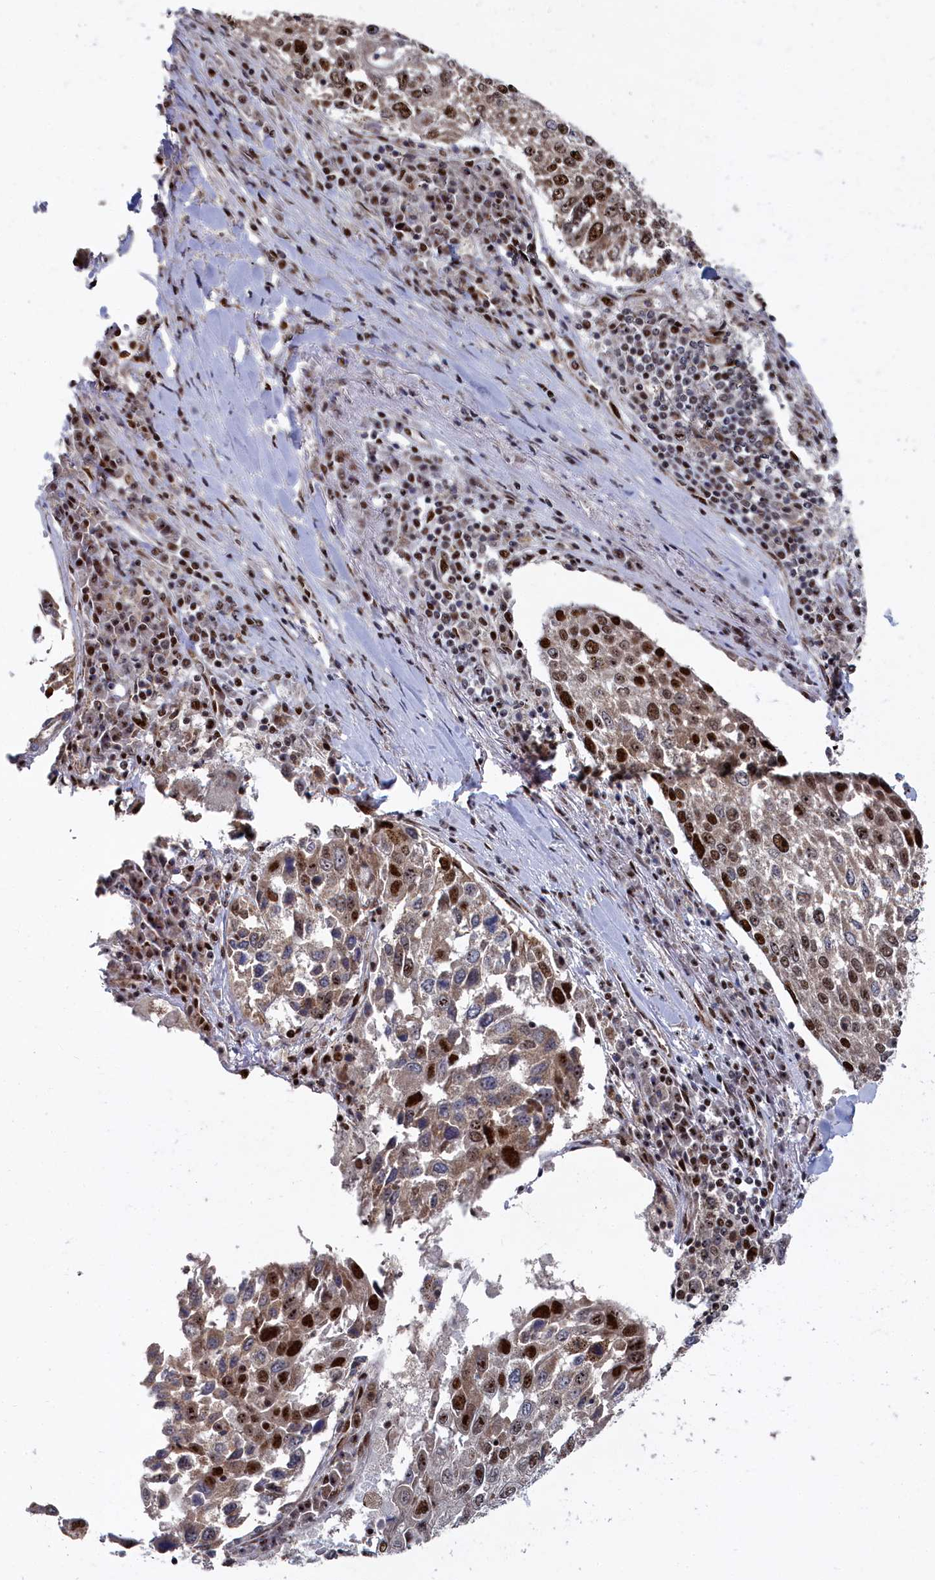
{"staining": {"intensity": "strong", "quantity": ">75%", "location": "nuclear"}, "tissue": "lung cancer", "cell_type": "Tumor cells", "image_type": "cancer", "snomed": [{"axis": "morphology", "description": "Squamous cell carcinoma, NOS"}, {"axis": "topography", "description": "Lung"}], "caption": "This is a photomicrograph of immunohistochemistry staining of lung squamous cell carcinoma, which shows strong staining in the nuclear of tumor cells.", "gene": "BUB3", "patient": {"sex": "male", "age": 65}}